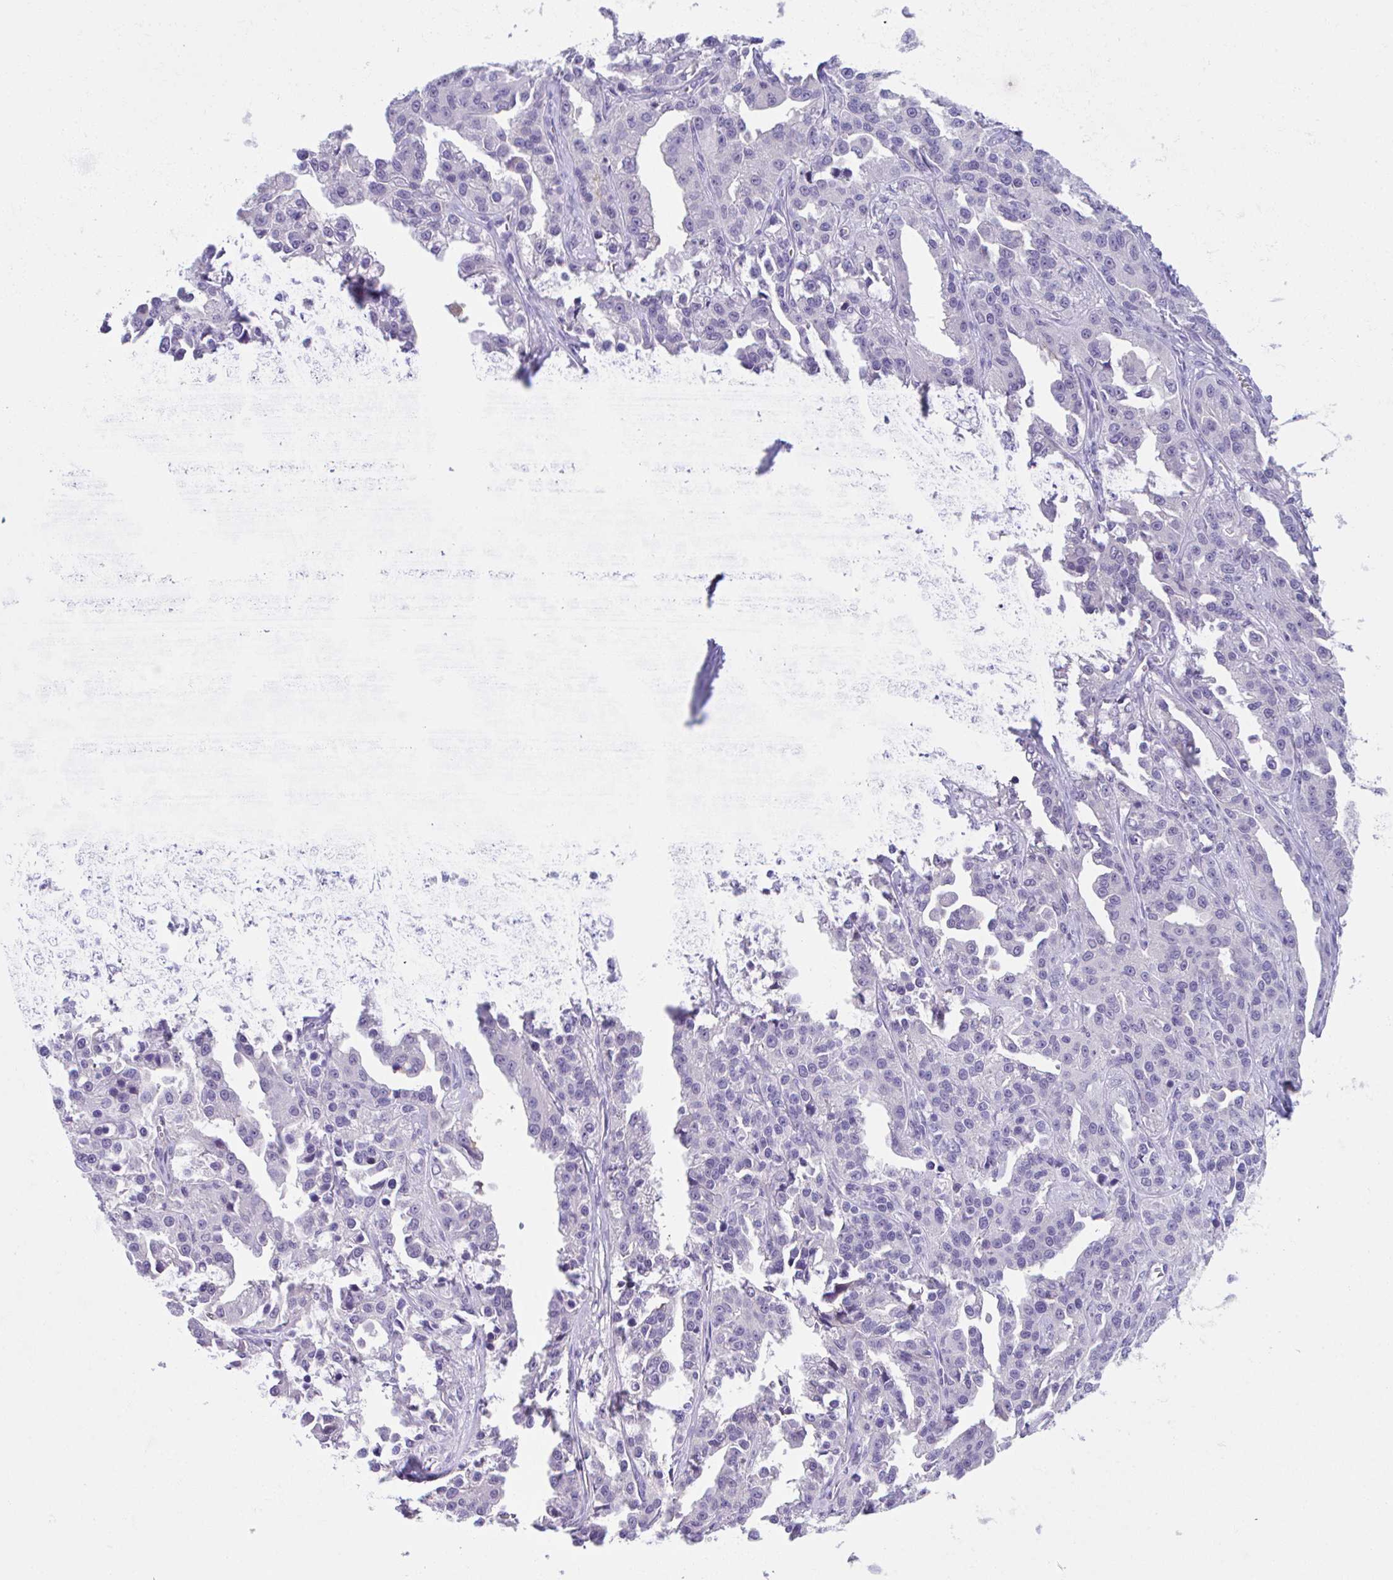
{"staining": {"intensity": "negative", "quantity": "none", "location": "none"}, "tissue": "ovarian cancer", "cell_type": "Tumor cells", "image_type": "cancer", "snomed": [{"axis": "morphology", "description": "Cystadenocarcinoma, serous, NOS"}, {"axis": "topography", "description": "Ovary"}], "caption": "Immunohistochemical staining of ovarian cancer (serous cystadenocarcinoma) shows no significant staining in tumor cells.", "gene": "HACD4", "patient": {"sex": "female", "age": 75}}